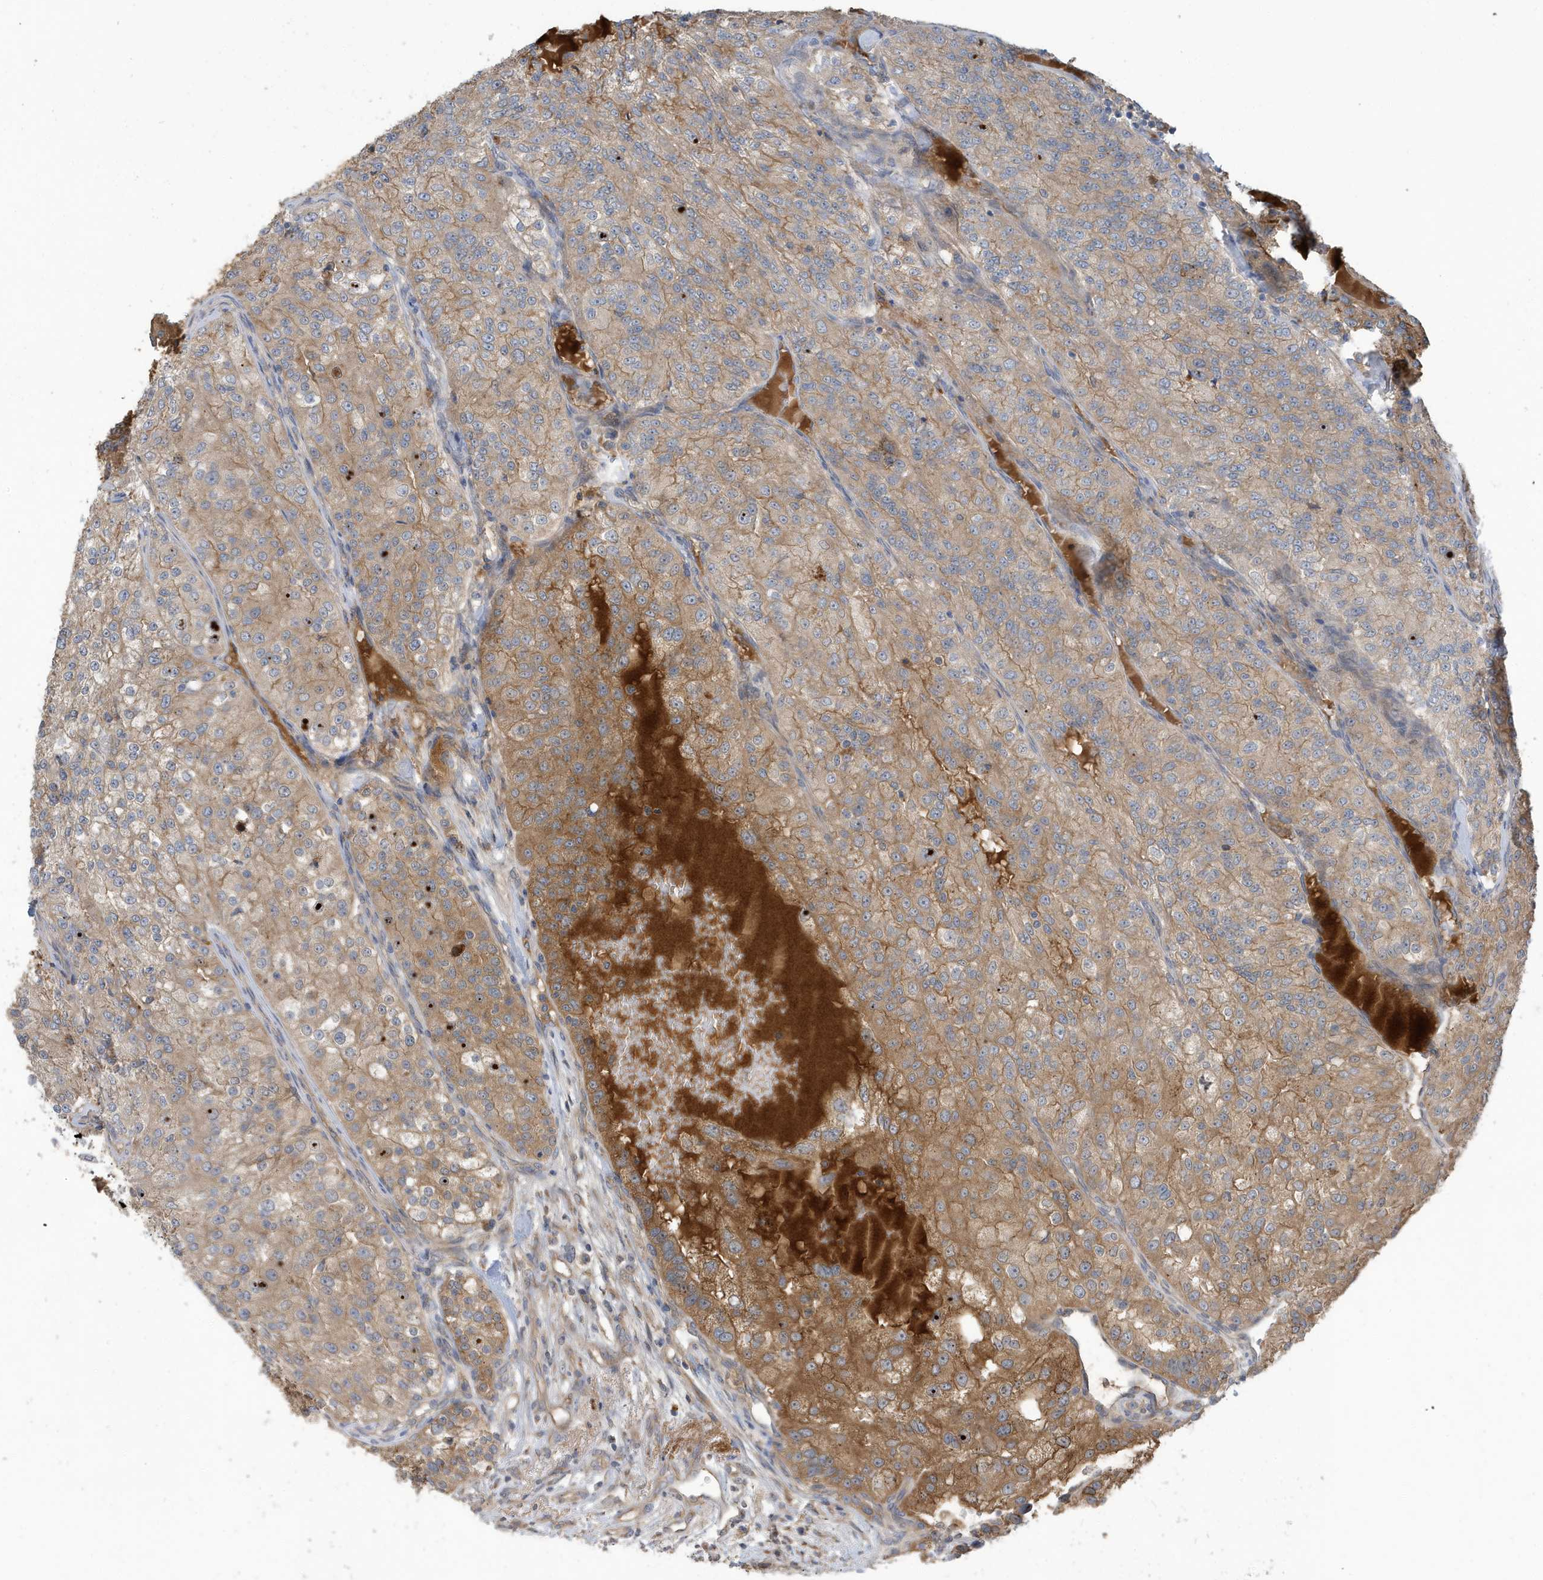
{"staining": {"intensity": "moderate", "quantity": "25%-75%", "location": "cytoplasmic/membranous"}, "tissue": "renal cancer", "cell_type": "Tumor cells", "image_type": "cancer", "snomed": [{"axis": "morphology", "description": "Adenocarcinoma, NOS"}, {"axis": "topography", "description": "Kidney"}], "caption": "Immunohistochemical staining of human renal cancer shows medium levels of moderate cytoplasmic/membranous staining in approximately 25%-75% of tumor cells. (brown staining indicates protein expression, while blue staining denotes nuclei).", "gene": "LAPTM4A", "patient": {"sex": "female", "age": 63}}